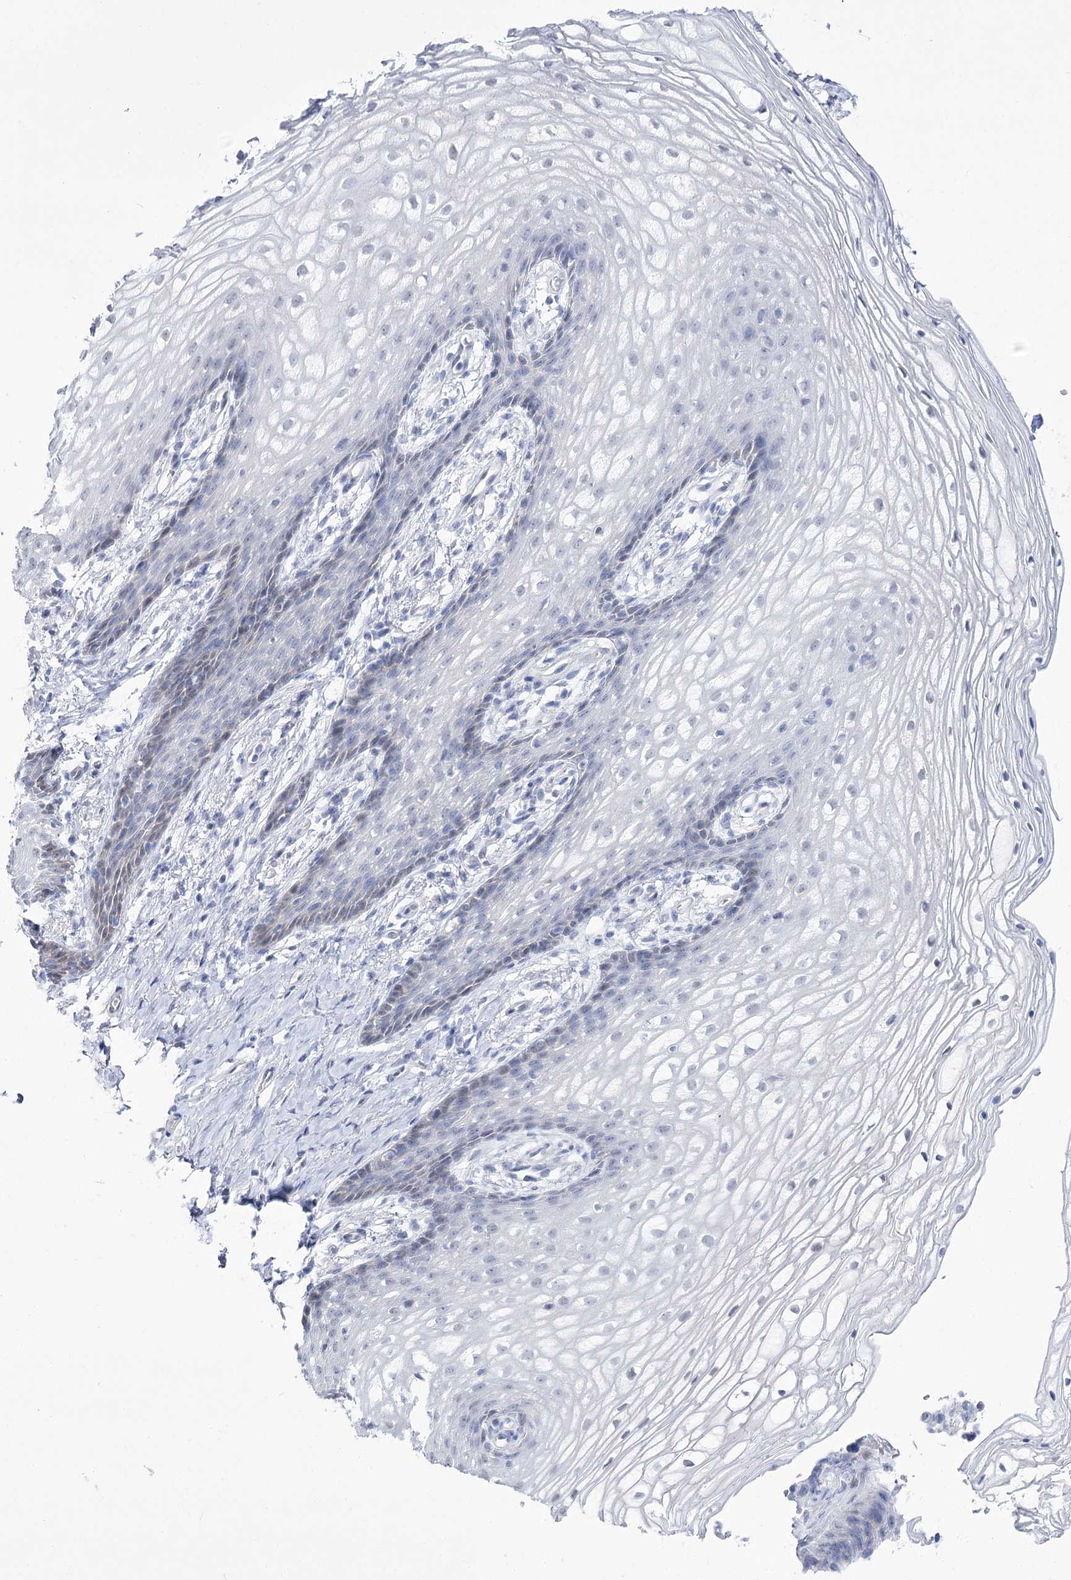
{"staining": {"intensity": "negative", "quantity": "none", "location": "none"}, "tissue": "vagina", "cell_type": "Squamous epithelial cells", "image_type": "normal", "snomed": [{"axis": "morphology", "description": "Normal tissue, NOS"}, {"axis": "topography", "description": "Vagina"}], "caption": "Photomicrograph shows no significant protein positivity in squamous epithelial cells of benign vagina. The staining is performed using DAB (3,3'-diaminobenzidine) brown chromogen with nuclei counter-stained in using hematoxylin.", "gene": "UBA6", "patient": {"sex": "female", "age": 60}}